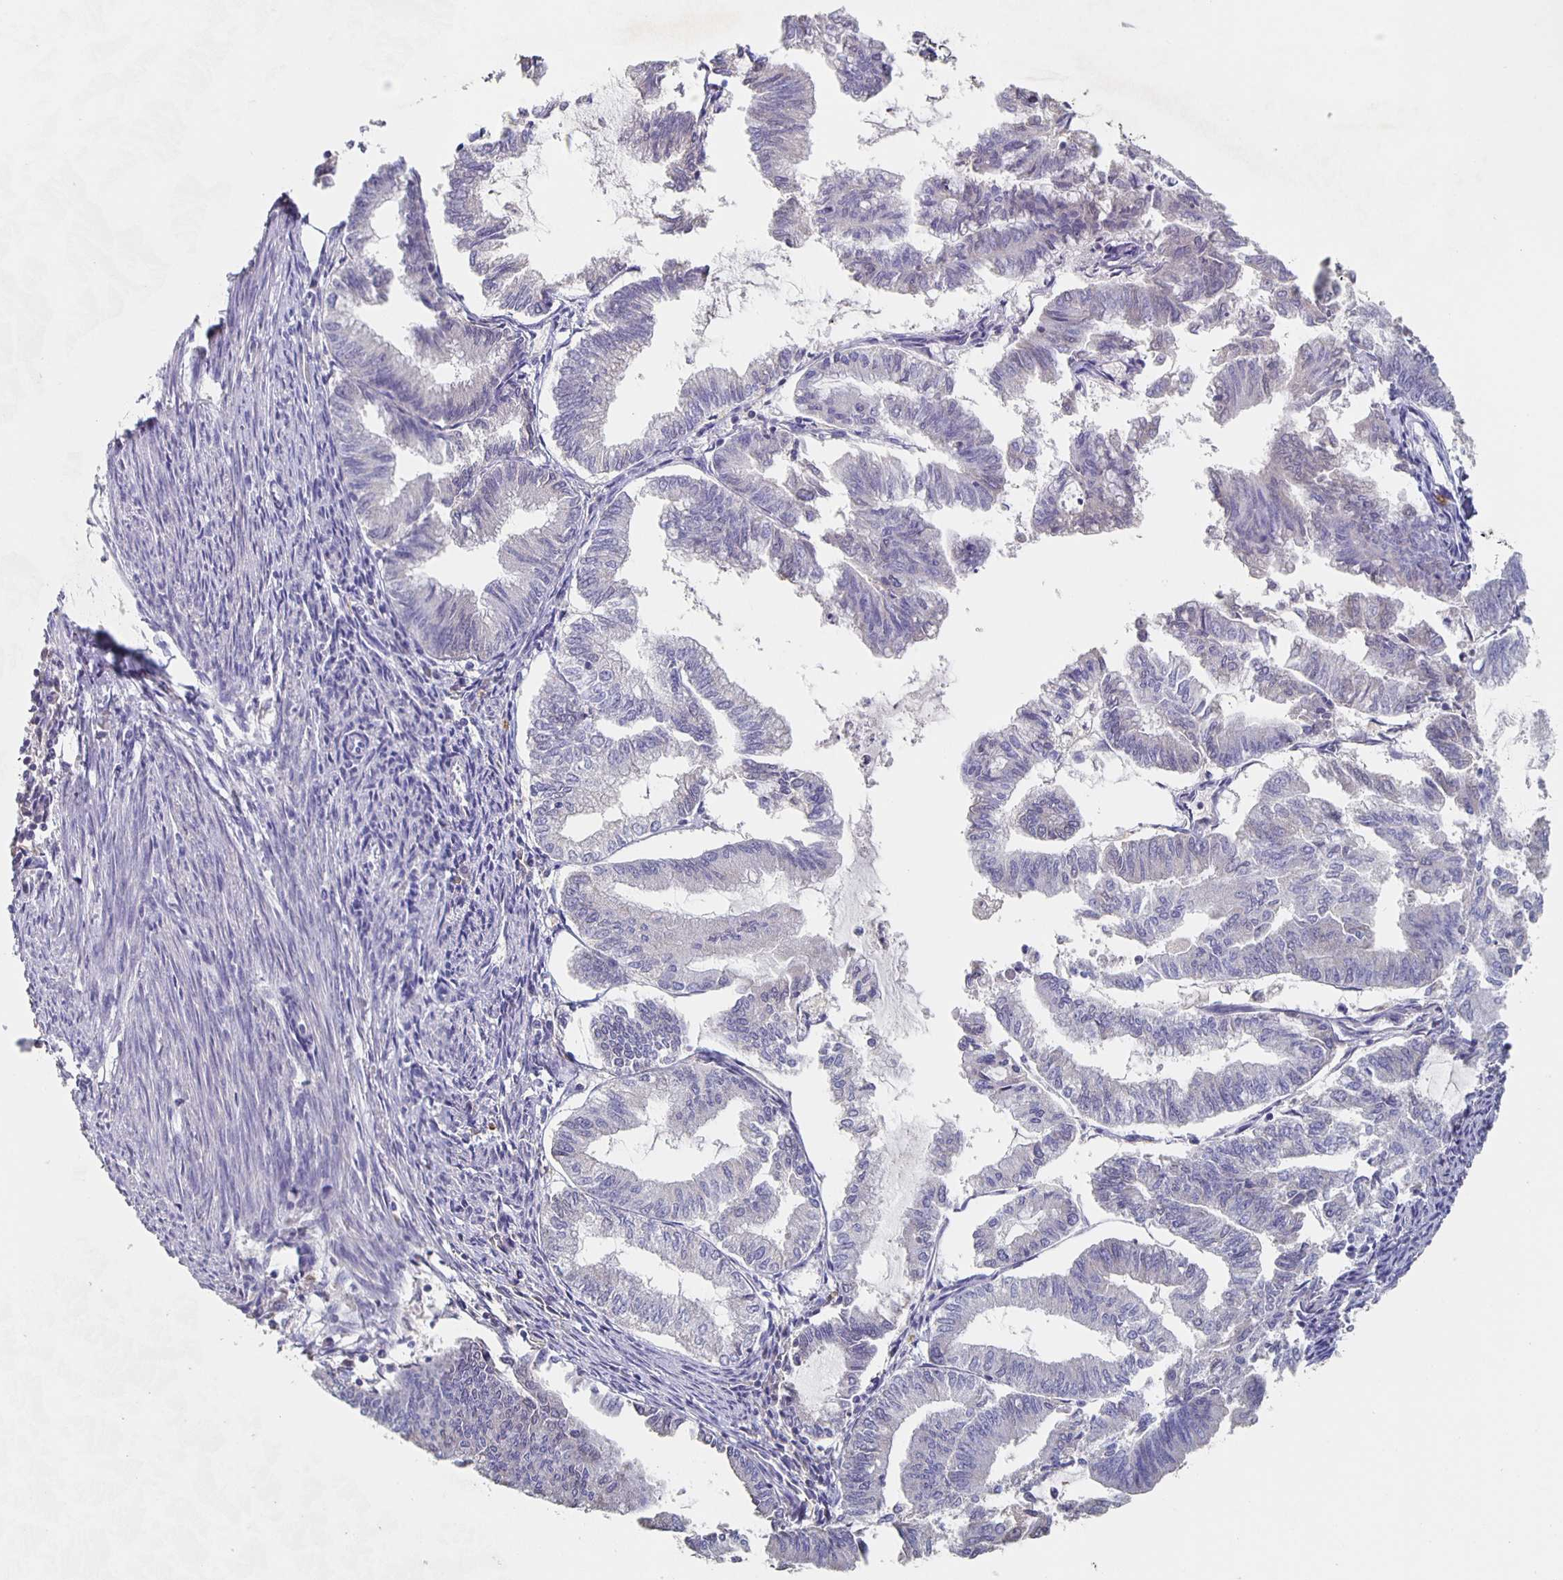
{"staining": {"intensity": "negative", "quantity": "none", "location": "none"}, "tissue": "endometrial cancer", "cell_type": "Tumor cells", "image_type": "cancer", "snomed": [{"axis": "morphology", "description": "Adenocarcinoma, NOS"}, {"axis": "topography", "description": "Endometrium"}], "caption": "Histopathology image shows no protein positivity in tumor cells of adenocarcinoma (endometrial) tissue.", "gene": "CACNA2D2", "patient": {"sex": "female", "age": 79}}